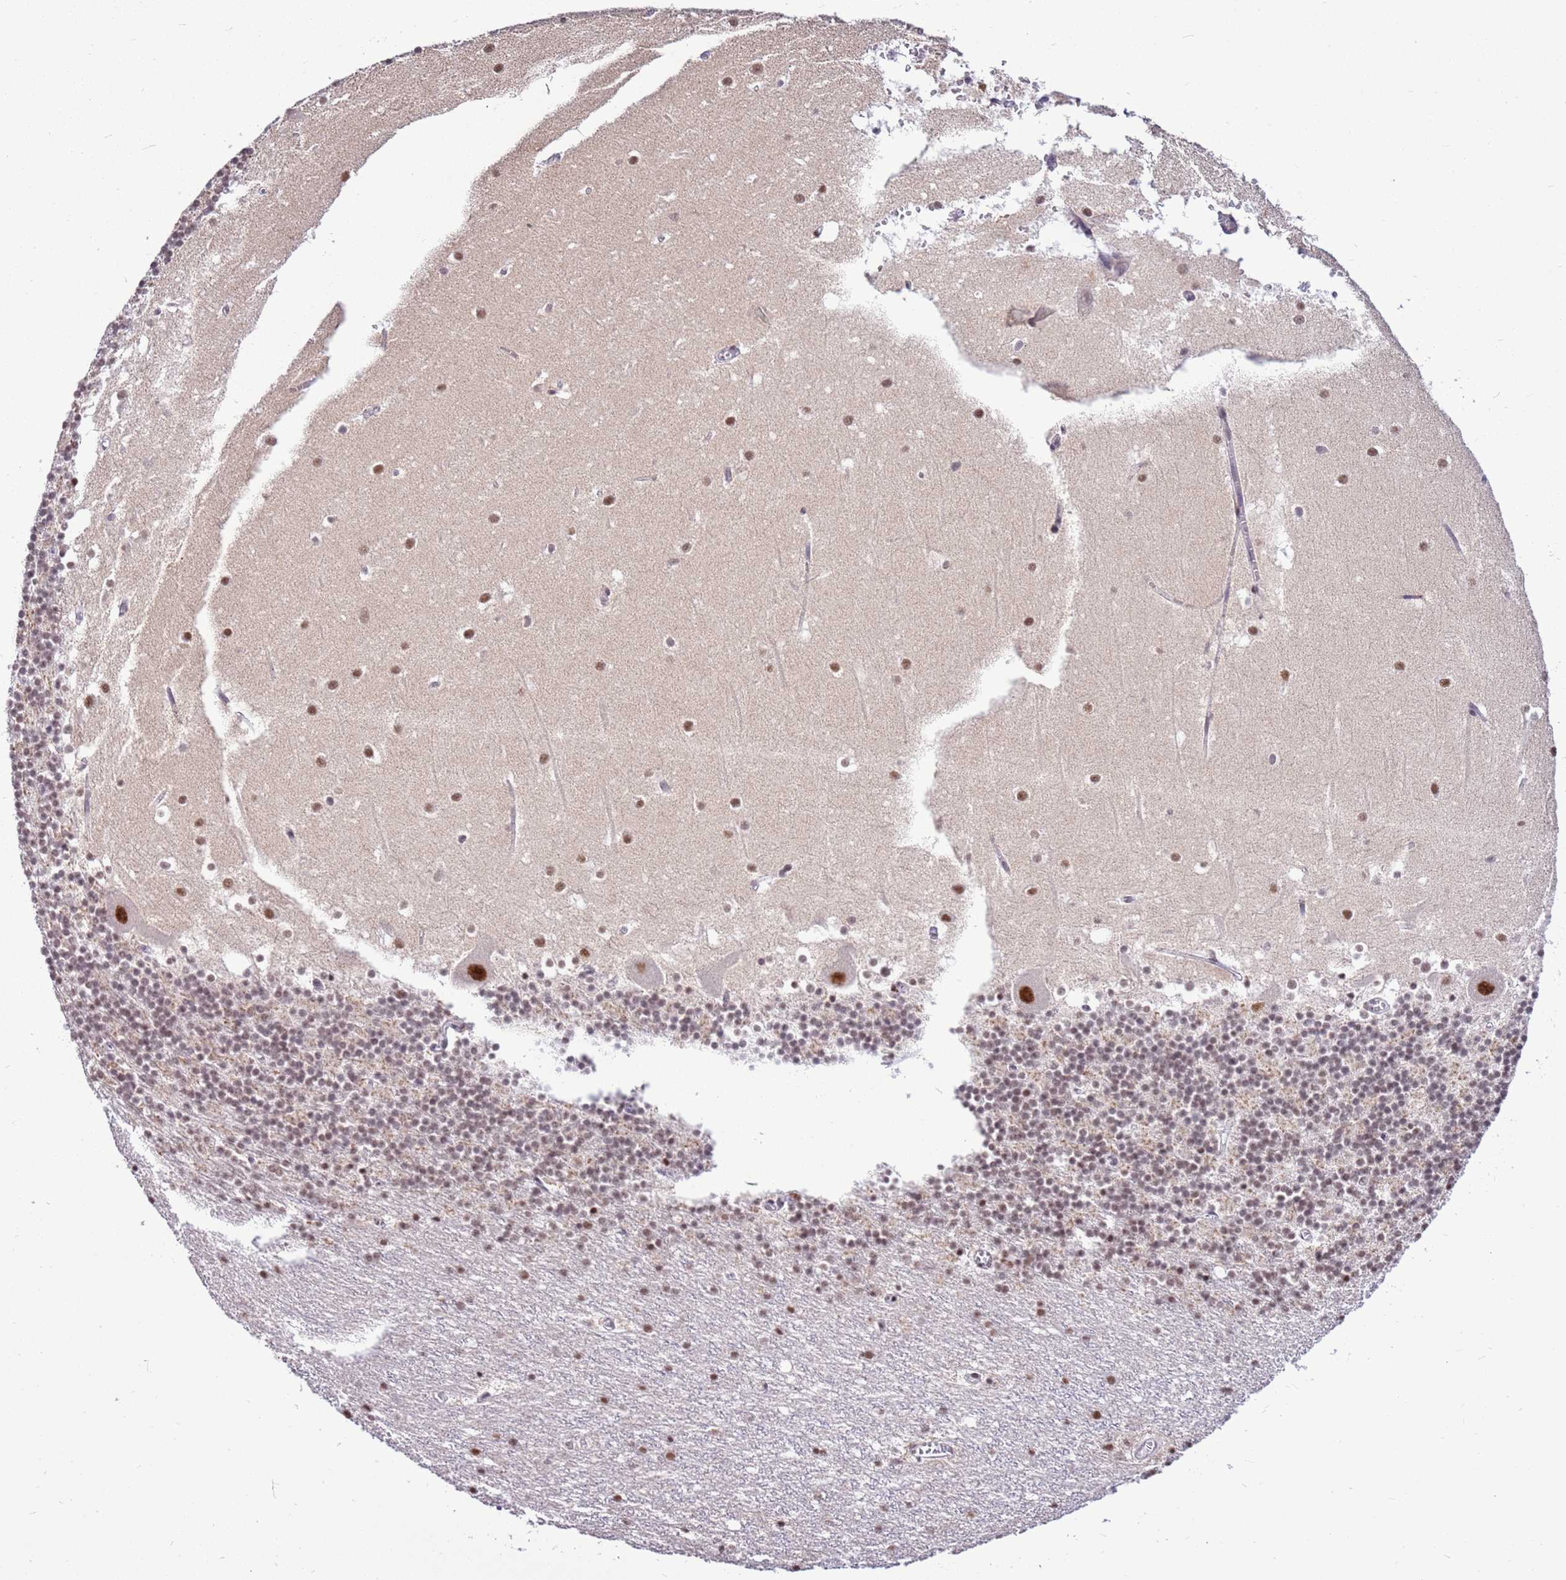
{"staining": {"intensity": "weak", "quantity": "25%-75%", "location": "nuclear"}, "tissue": "cerebellum", "cell_type": "Cells in granular layer", "image_type": "normal", "snomed": [{"axis": "morphology", "description": "Normal tissue, NOS"}, {"axis": "topography", "description": "Cerebellum"}], "caption": "IHC histopathology image of normal cerebellum: cerebellum stained using immunohistochemistry (IHC) demonstrates low levels of weak protein expression localized specifically in the nuclear of cells in granular layer, appearing as a nuclear brown color.", "gene": "AKAP8L", "patient": {"sex": "male", "age": 54}}